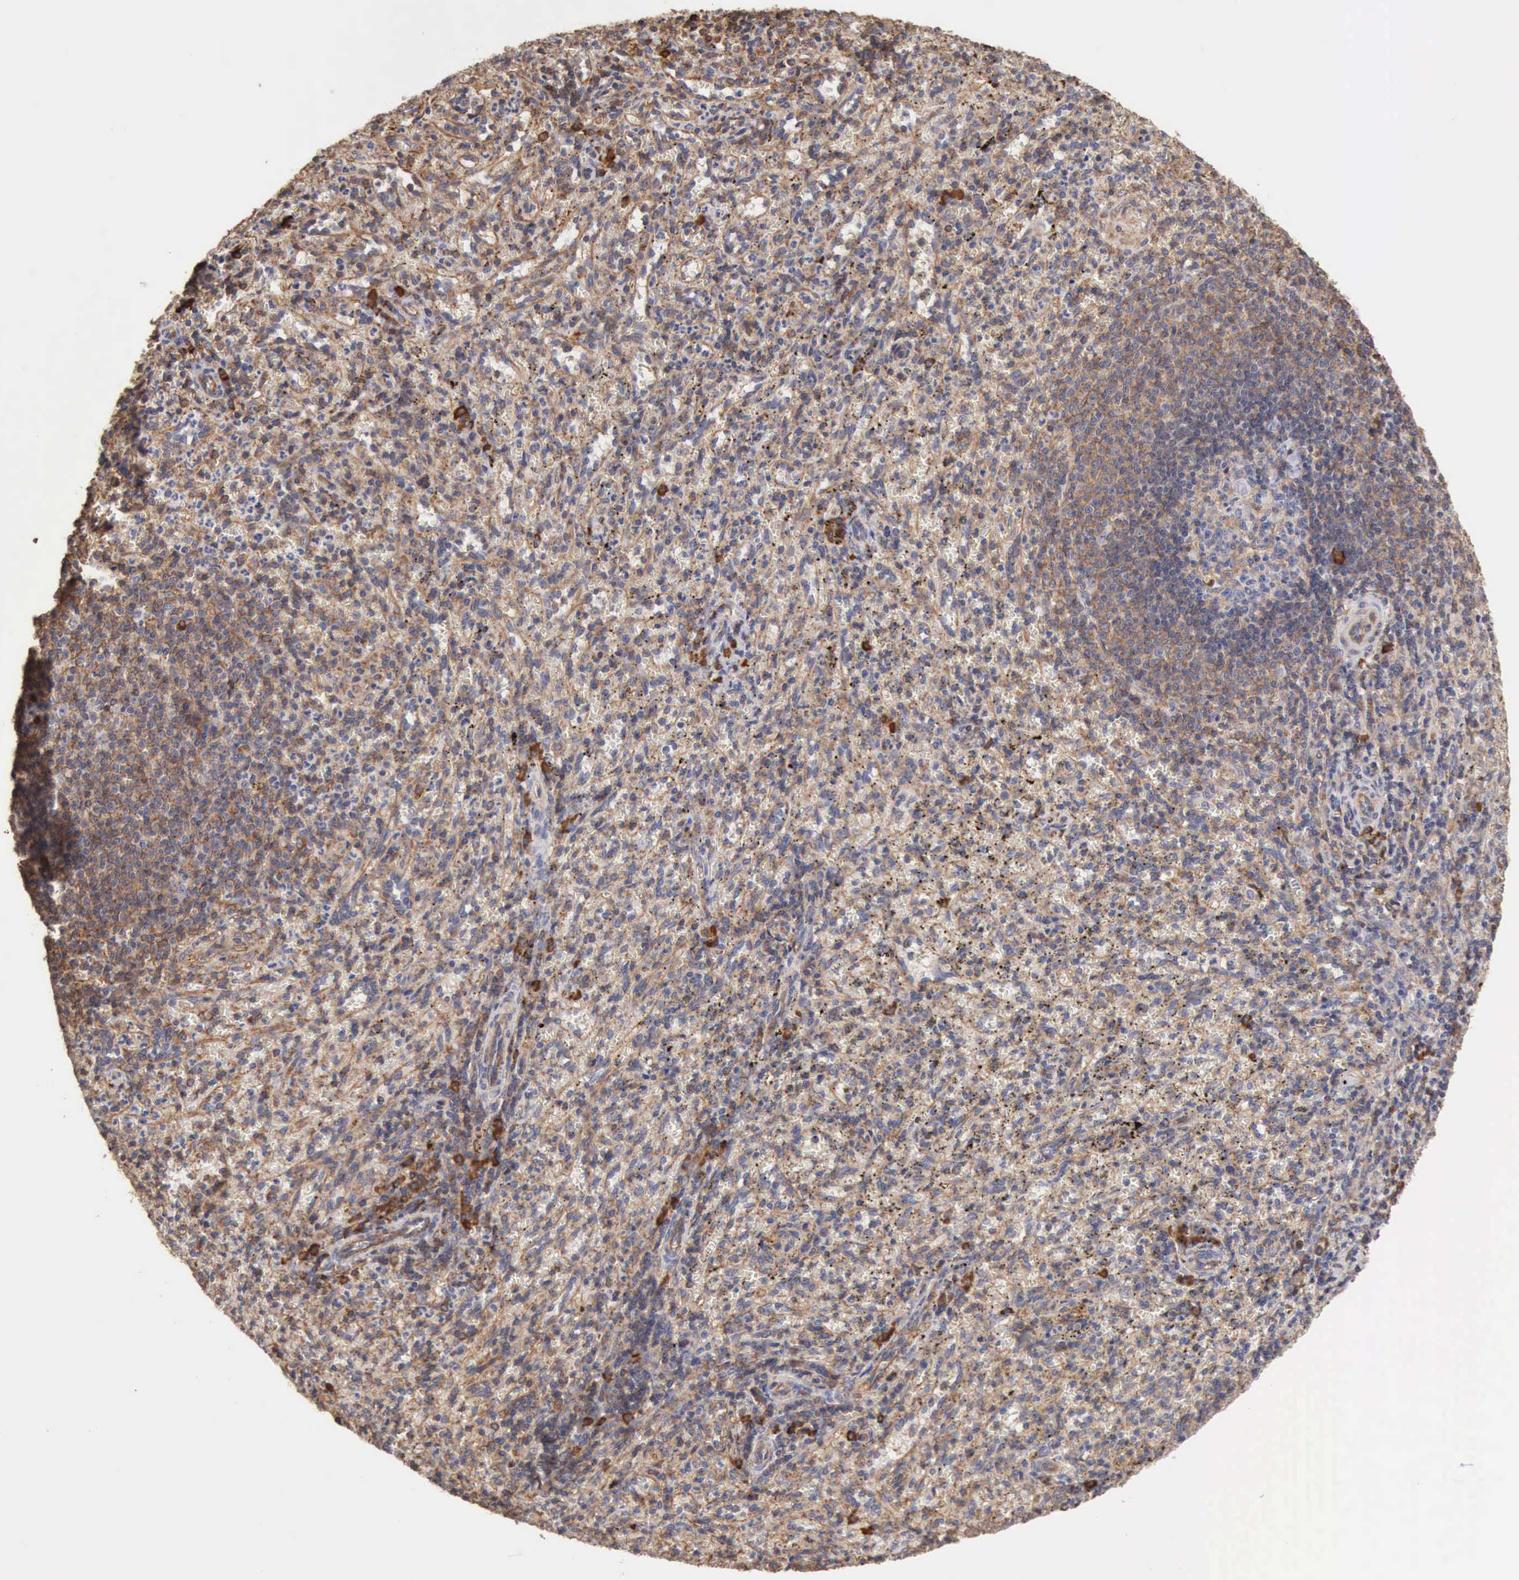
{"staining": {"intensity": "moderate", "quantity": "25%-75%", "location": "cytoplasmic/membranous"}, "tissue": "spleen", "cell_type": "Cells in red pulp", "image_type": "normal", "snomed": [{"axis": "morphology", "description": "Normal tissue, NOS"}, {"axis": "topography", "description": "Spleen"}], "caption": "Brown immunohistochemical staining in benign human spleen demonstrates moderate cytoplasmic/membranous expression in approximately 25%-75% of cells in red pulp. (DAB (3,3'-diaminobenzidine) IHC, brown staining for protein, blue staining for nuclei).", "gene": "GPR101", "patient": {"sex": "female", "age": 10}}